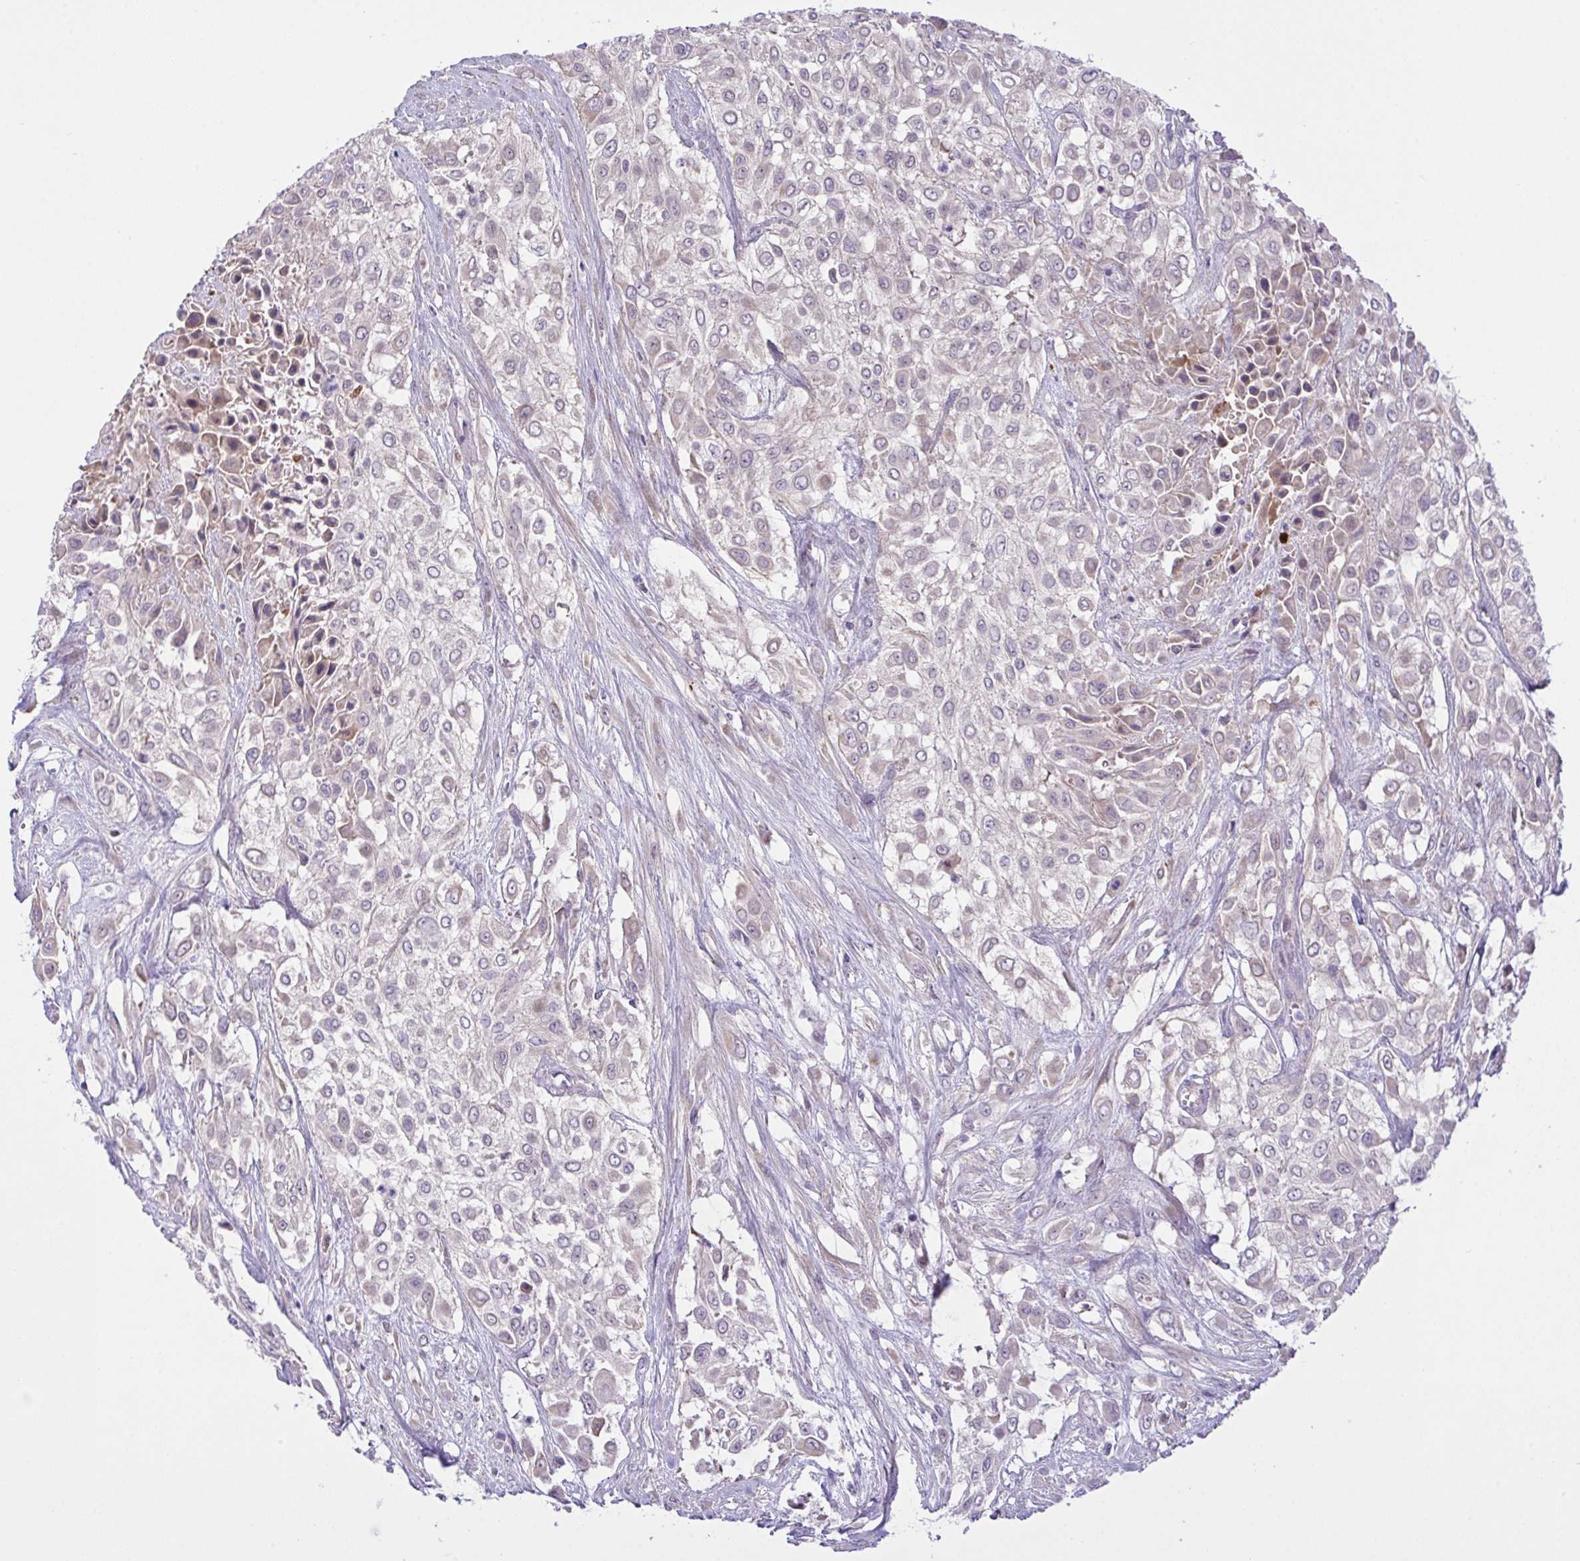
{"staining": {"intensity": "negative", "quantity": "none", "location": "none"}, "tissue": "urothelial cancer", "cell_type": "Tumor cells", "image_type": "cancer", "snomed": [{"axis": "morphology", "description": "Urothelial carcinoma, High grade"}, {"axis": "topography", "description": "Urinary bladder"}], "caption": "This is an immunohistochemistry photomicrograph of human urothelial carcinoma (high-grade). There is no staining in tumor cells.", "gene": "SYNPO2L", "patient": {"sex": "male", "age": 57}}